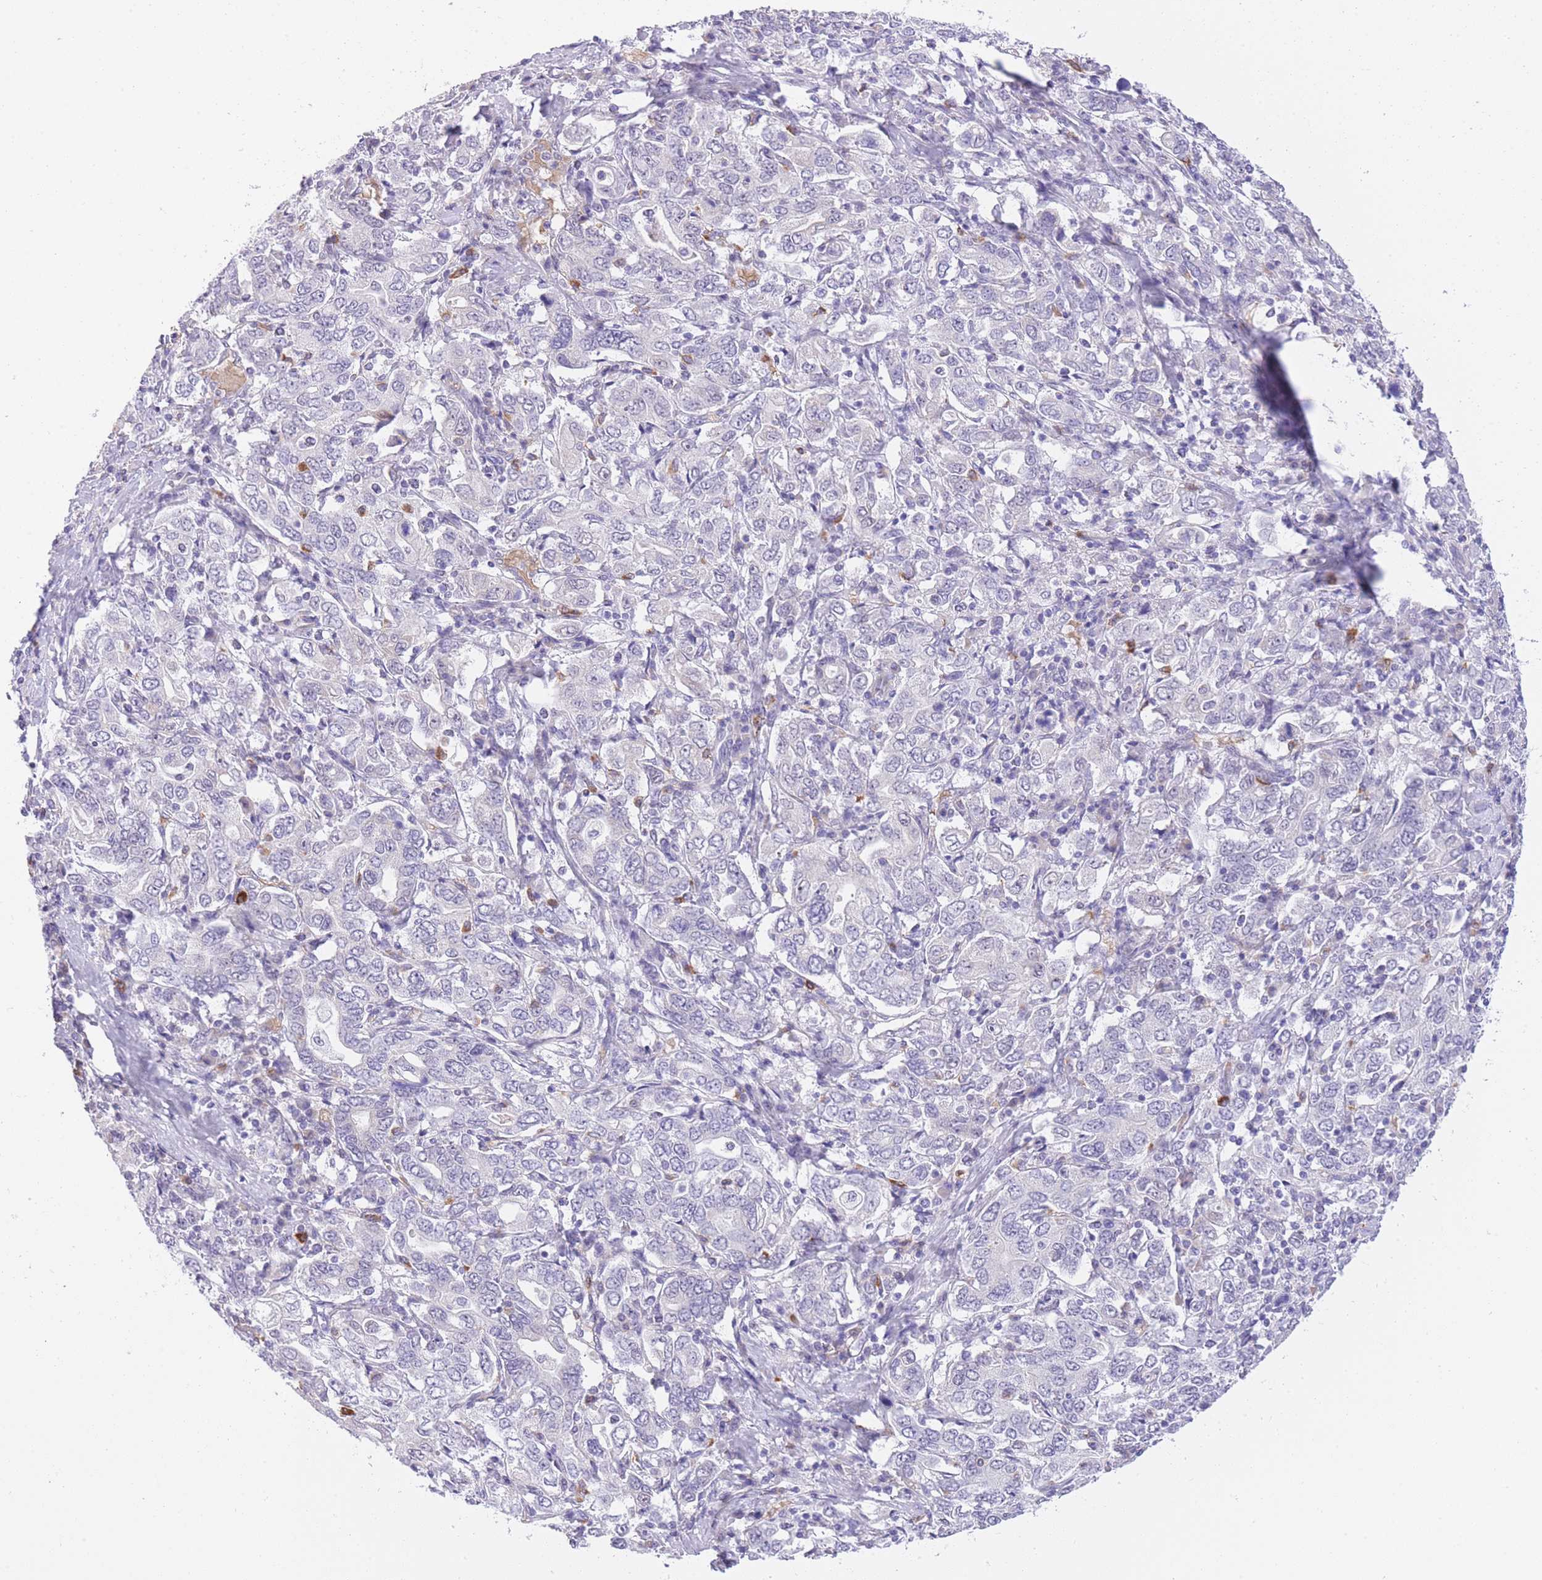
{"staining": {"intensity": "negative", "quantity": "none", "location": "none"}, "tissue": "stomach cancer", "cell_type": "Tumor cells", "image_type": "cancer", "snomed": [{"axis": "morphology", "description": "Adenocarcinoma, NOS"}, {"axis": "topography", "description": "Stomach, upper"}, {"axis": "topography", "description": "Stomach"}], "caption": "A high-resolution micrograph shows immunohistochemistry staining of adenocarcinoma (stomach), which displays no significant expression in tumor cells.", "gene": "MEIOSIN", "patient": {"sex": "male", "age": 62}}